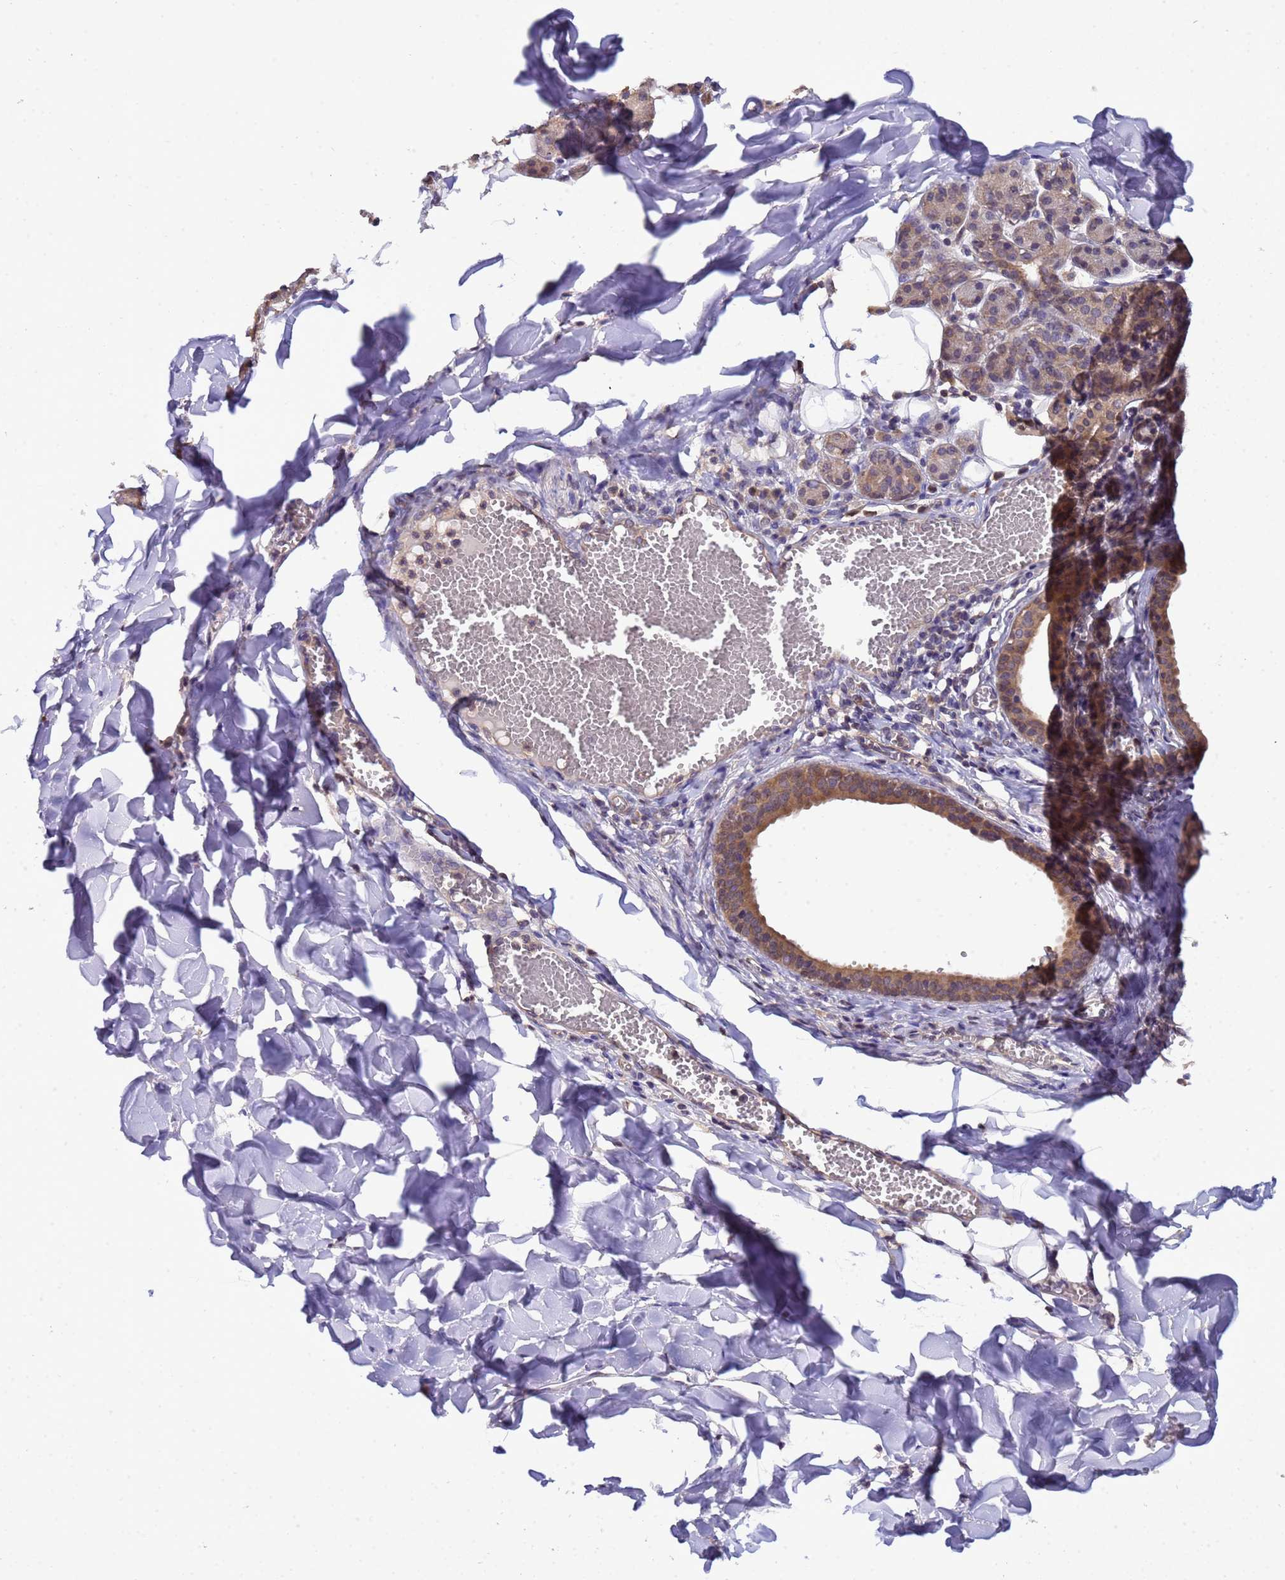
{"staining": {"intensity": "moderate", "quantity": "25%-75%", "location": "cytoplasmic/membranous"}, "tissue": "salivary gland", "cell_type": "Glandular cells", "image_type": "normal", "snomed": [{"axis": "morphology", "description": "Normal tissue, NOS"}, {"axis": "topography", "description": "Salivary gland"}], "caption": "DAB immunohistochemical staining of benign human salivary gland demonstrates moderate cytoplasmic/membranous protein expression in about 25%-75% of glandular cells.", "gene": "ELMOD2", "patient": {"sex": "female", "age": 33}}